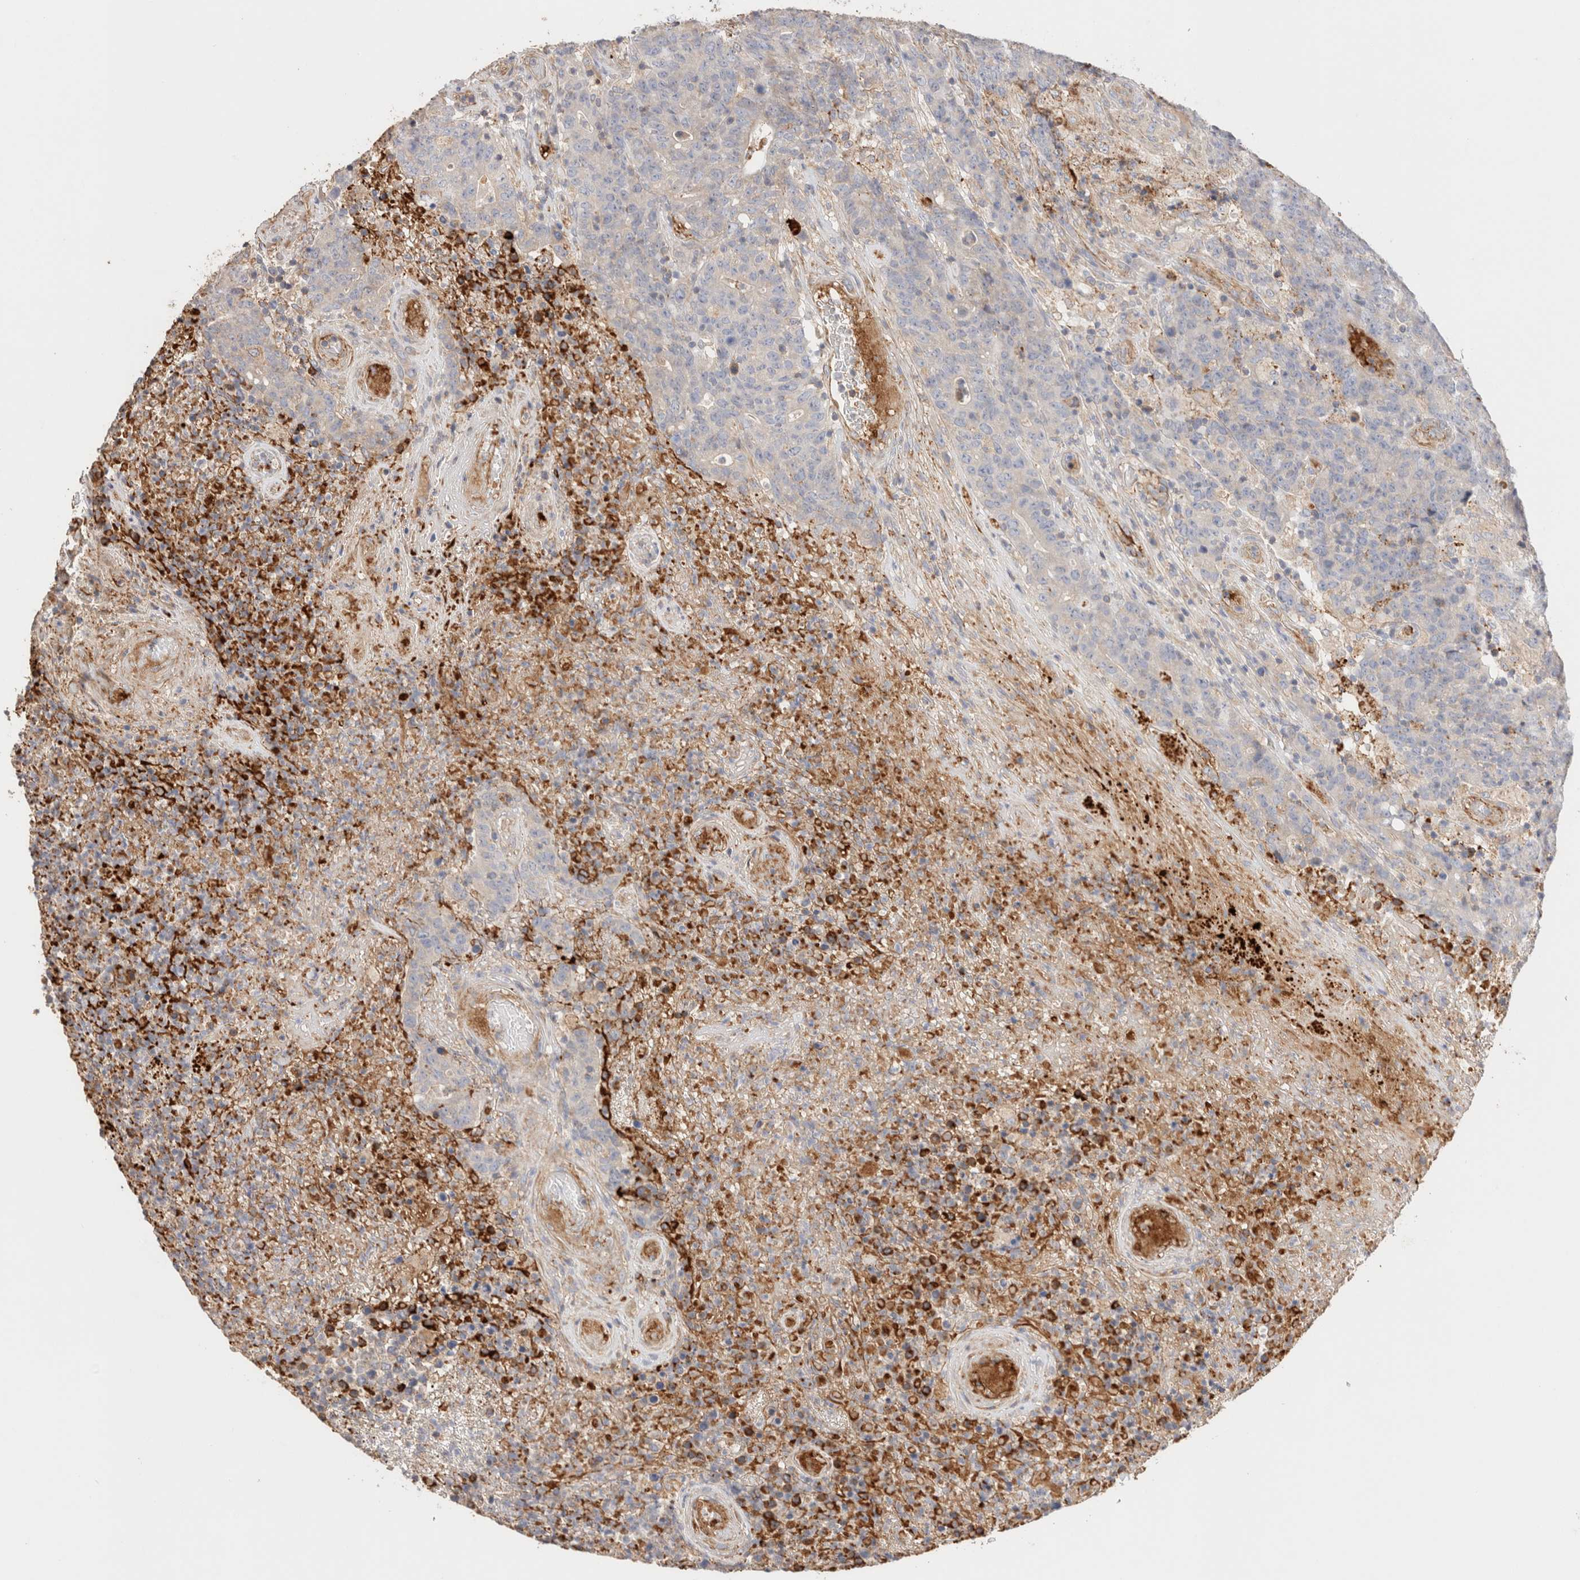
{"staining": {"intensity": "negative", "quantity": "none", "location": "none"}, "tissue": "colorectal cancer", "cell_type": "Tumor cells", "image_type": "cancer", "snomed": [{"axis": "morphology", "description": "Normal tissue, NOS"}, {"axis": "morphology", "description": "Adenocarcinoma, NOS"}, {"axis": "topography", "description": "Colon"}], "caption": "This is a micrograph of IHC staining of colorectal cancer (adenocarcinoma), which shows no staining in tumor cells. The staining was performed using DAB (3,3'-diaminobenzidine) to visualize the protein expression in brown, while the nuclei were stained in blue with hematoxylin (Magnification: 20x).", "gene": "PROS1", "patient": {"sex": "female", "age": 75}}